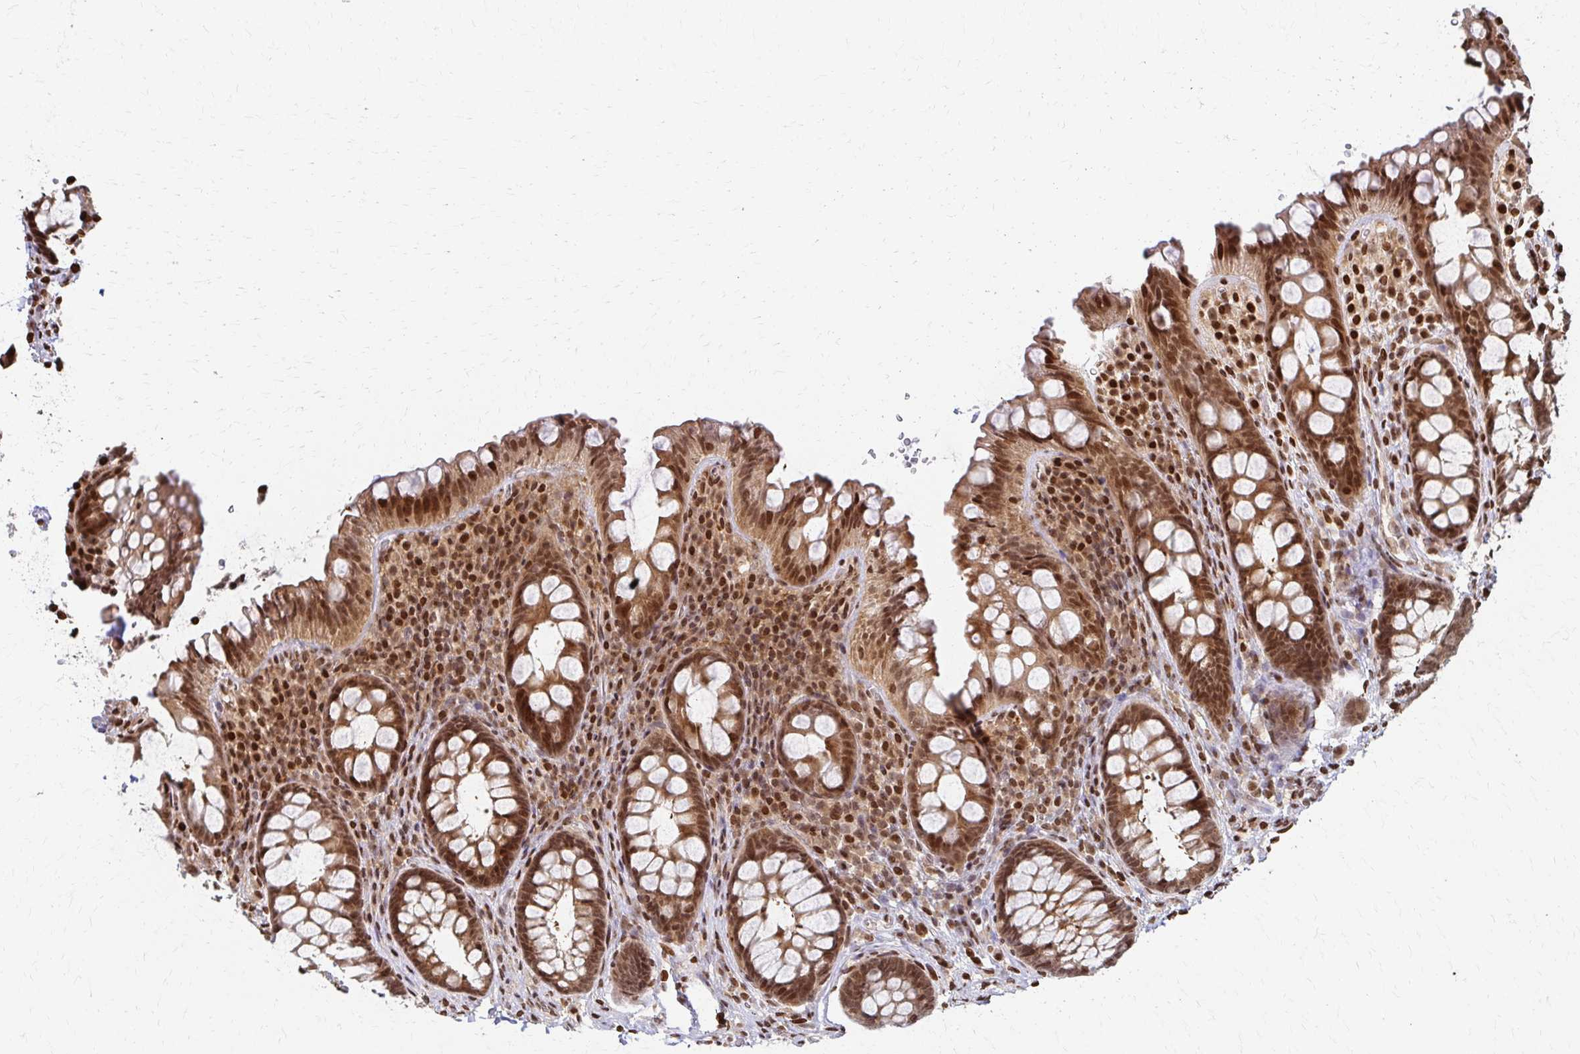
{"staining": {"intensity": "moderate", "quantity": ">75%", "location": "cytoplasmic/membranous,nuclear"}, "tissue": "rectum", "cell_type": "Glandular cells", "image_type": "normal", "snomed": [{"axis": "morphology", "description": "Normal tissue, NOS"}, {"axis": "topography", "description": "Rectum"}, {"axis": "topography", "description": "Peripheral nerve tissue"}], "caption": "Immunohistochemical staining of normal human rectum displays moderate cytoplasmic/membranous,nuclear protein positivity in approximately >75% of glandular cells. The staining is performed using DAB brown chromogen to label protein expression. The nuclei are counter-stained blue using hematoxylin.", "gene": "PSMD7", "patient": {"sex": "female", "age": 69}}